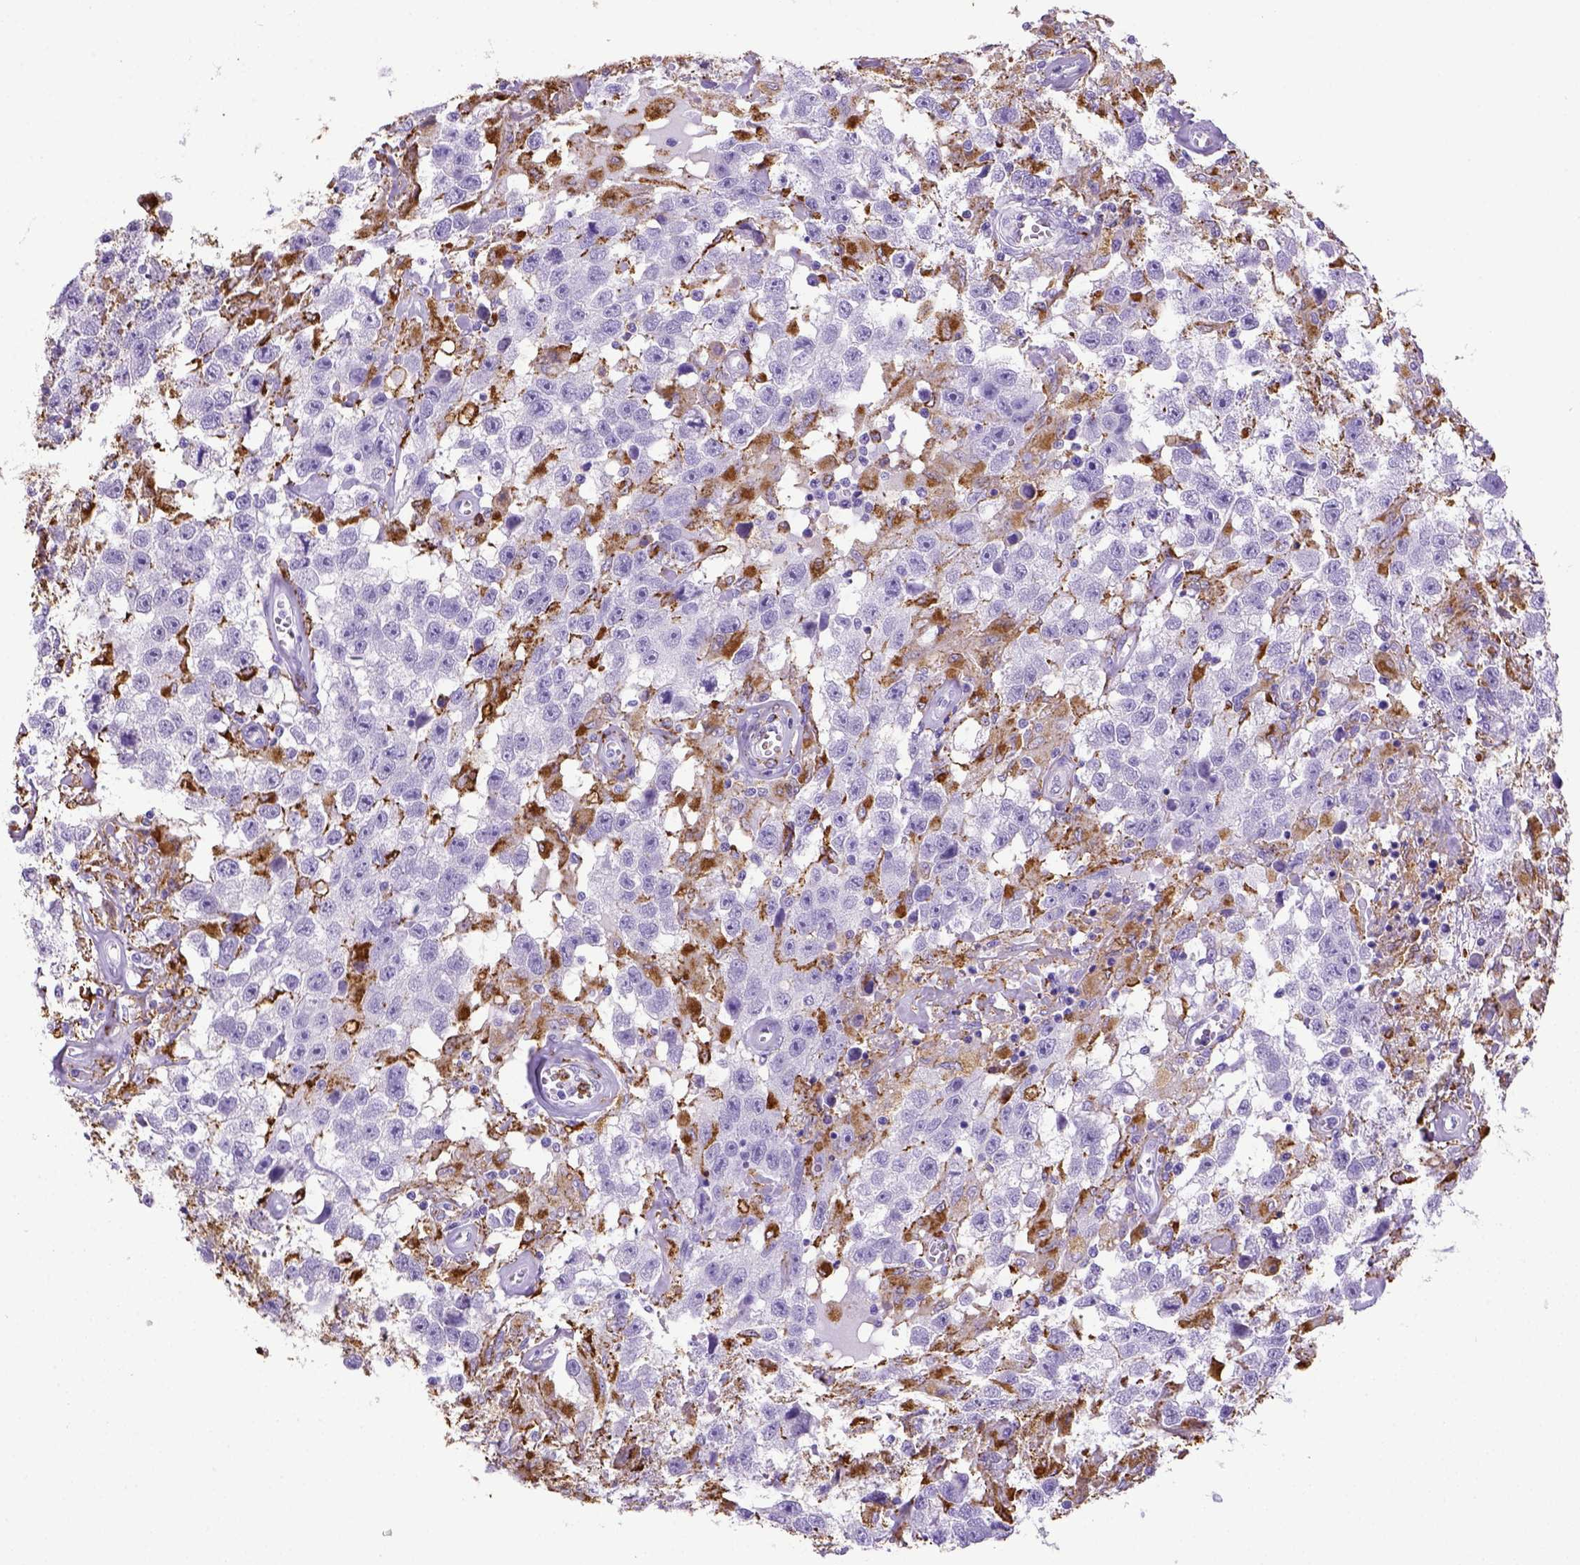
{"staining": {"intensity": "negative", "quantity": "none", "location": "none"}, "tissue": "testis cancer", "cell_type": "Tumor cells", "image_type": "cancer", "snomed": [{"axis": "morphology", "description": "Seminoma, NOS"}, {"axis": "topography", "description": "Testis"}], "caption": "This histopathology image is of testis seminoma stained with immunohistochemistry (IHC) to label a protein in brown with the nuclei are counter-stained blue. There is no staining in tumor cells.", "gene": "CD68", "patient": {"sex": "male", "age": 43}}